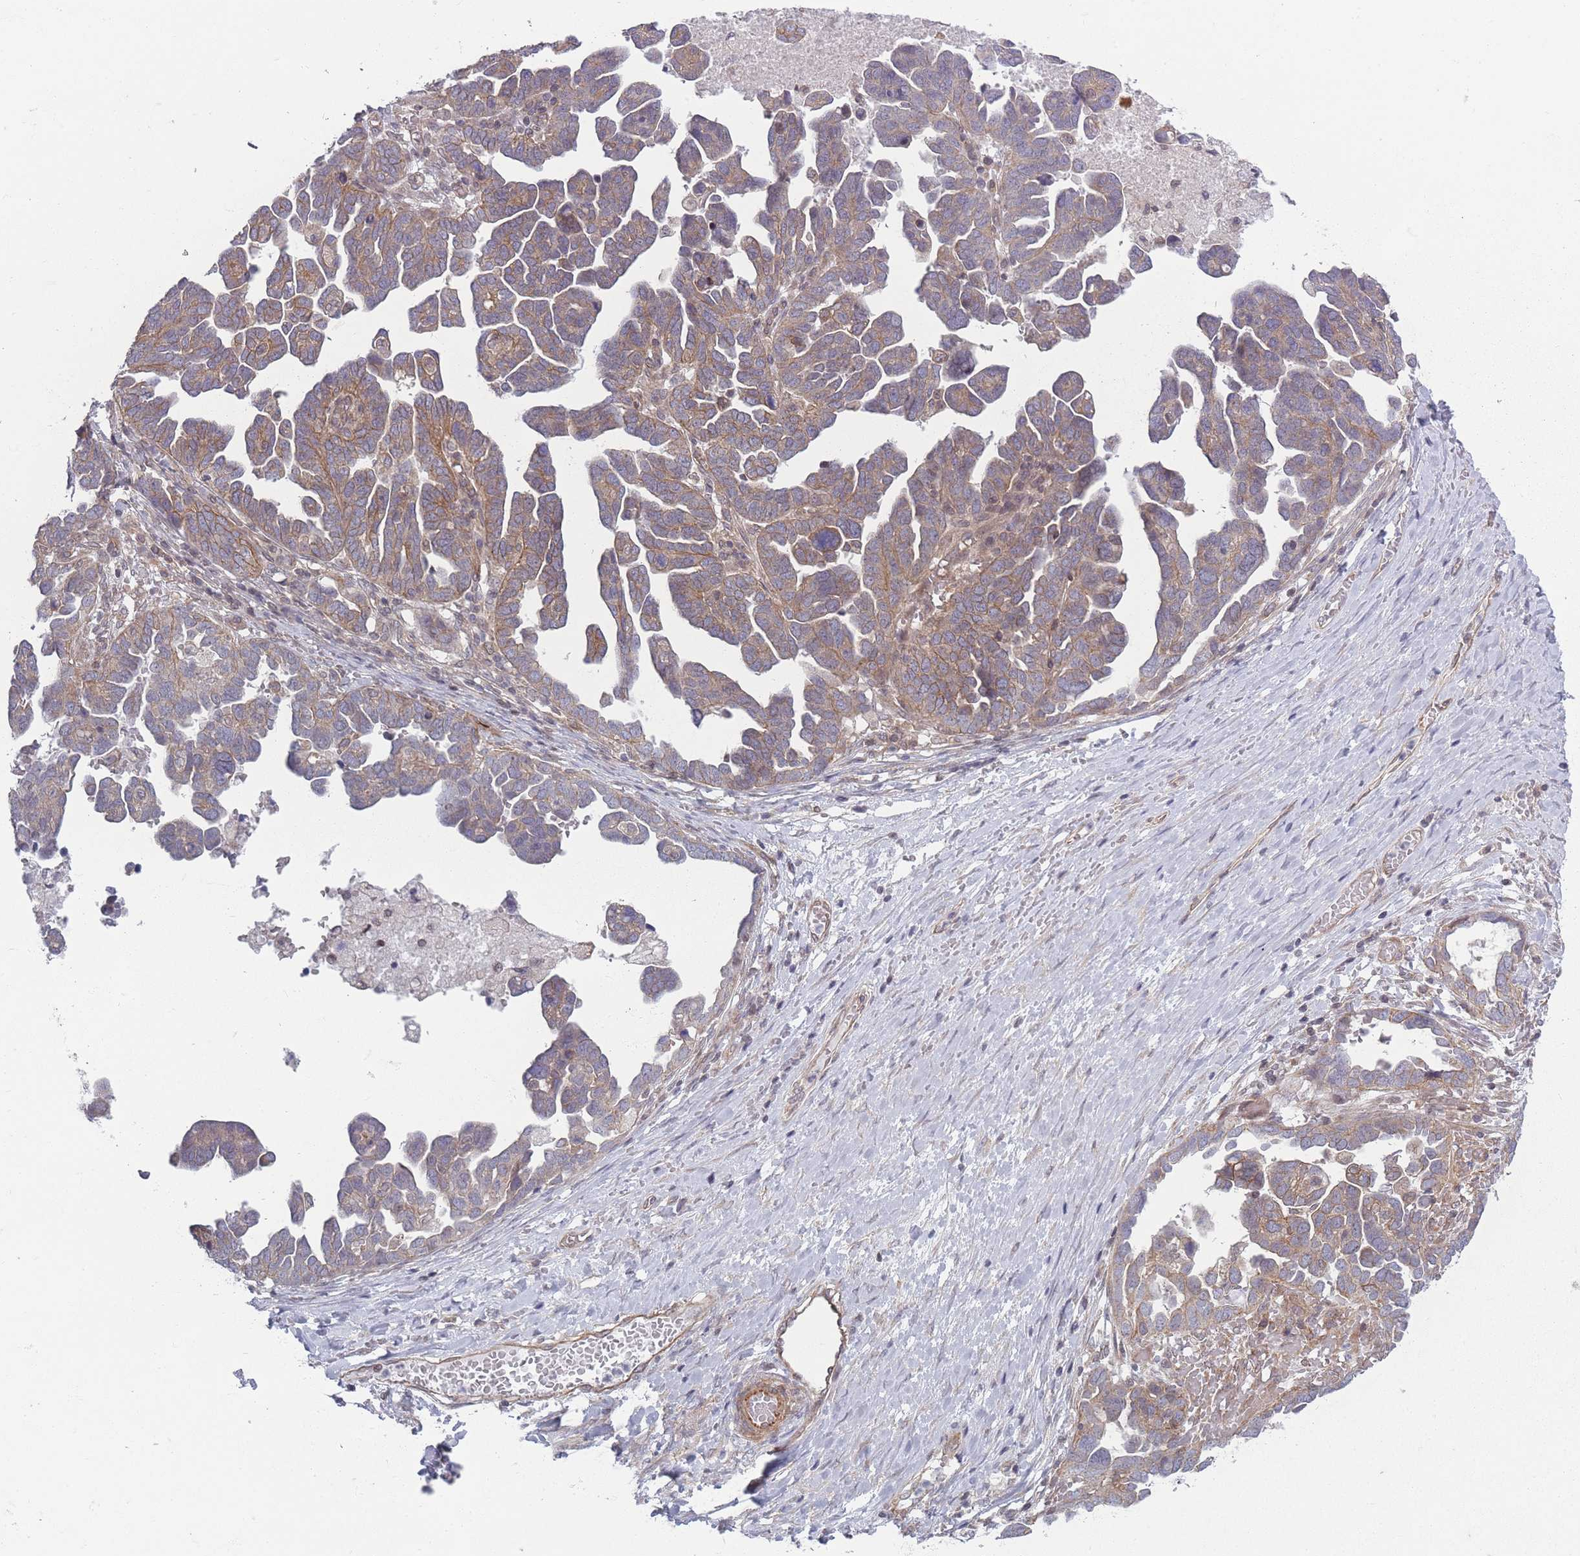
{"staining": {"intensity": "weak", "quantity": ">75%", "location": "cytoplasmic/membranous"}, "tissue": "ovarian cancer", "cell_type": "Tumor cells", "image_type": "cancer", "snomed": [{"axis": "morphology", "description": "Cystadenocarcinoma, serous, NOS"}, {"axis": "topography", "description": "Ovary"}], "caption": "The photomicrograph shows a brown stain indicating the presence of a protein in the cytoplasmic/membranous of tumor cells in ovarian cancer.", "gene": "VRK2", "patient": {"sex": "female", "age": 54}}